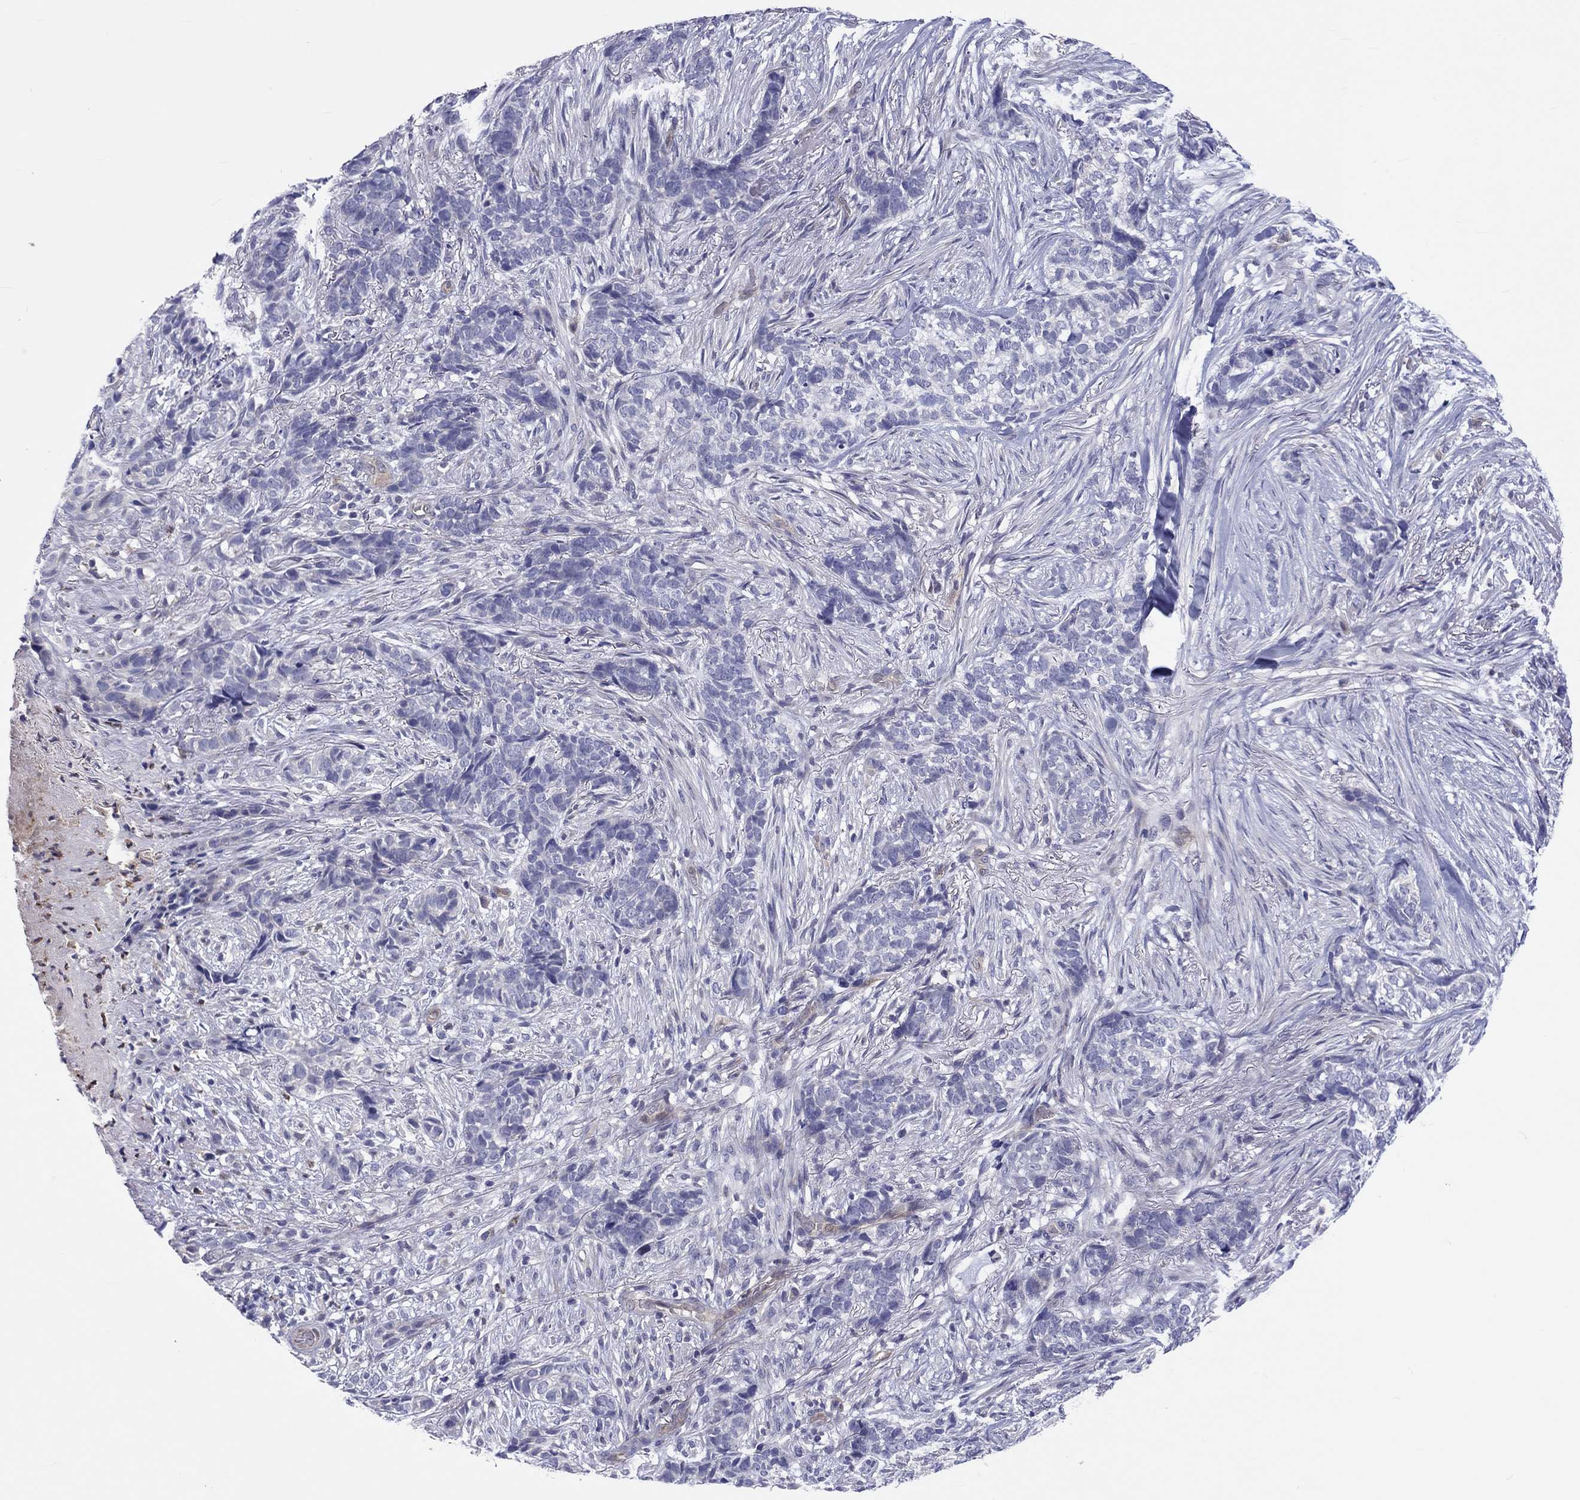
{"staining": {"intensity": "negative", "quantity": "none", "location": "none"}, "tissue": "skin cancer", "cell_type": "Tumor cells", "image_type": "cancer", "snomed": [{"axis": "morphology", "description": "Basal cell carcinoma"}, {"axis": "topography", "description": "Skin"}], "caption": "Tumor cells are negative for protein expression in human skin cancer (basal cell carcinoma). The staining was performed using DAB (3,3'-diaminobenzidine) to visualize the protein expression in brown, while the nuclei were stained in blue with hematoxylin (Magnification: 20x).", "gene": "ABCG4", "patient": {"sex": "female", "age": 69}}